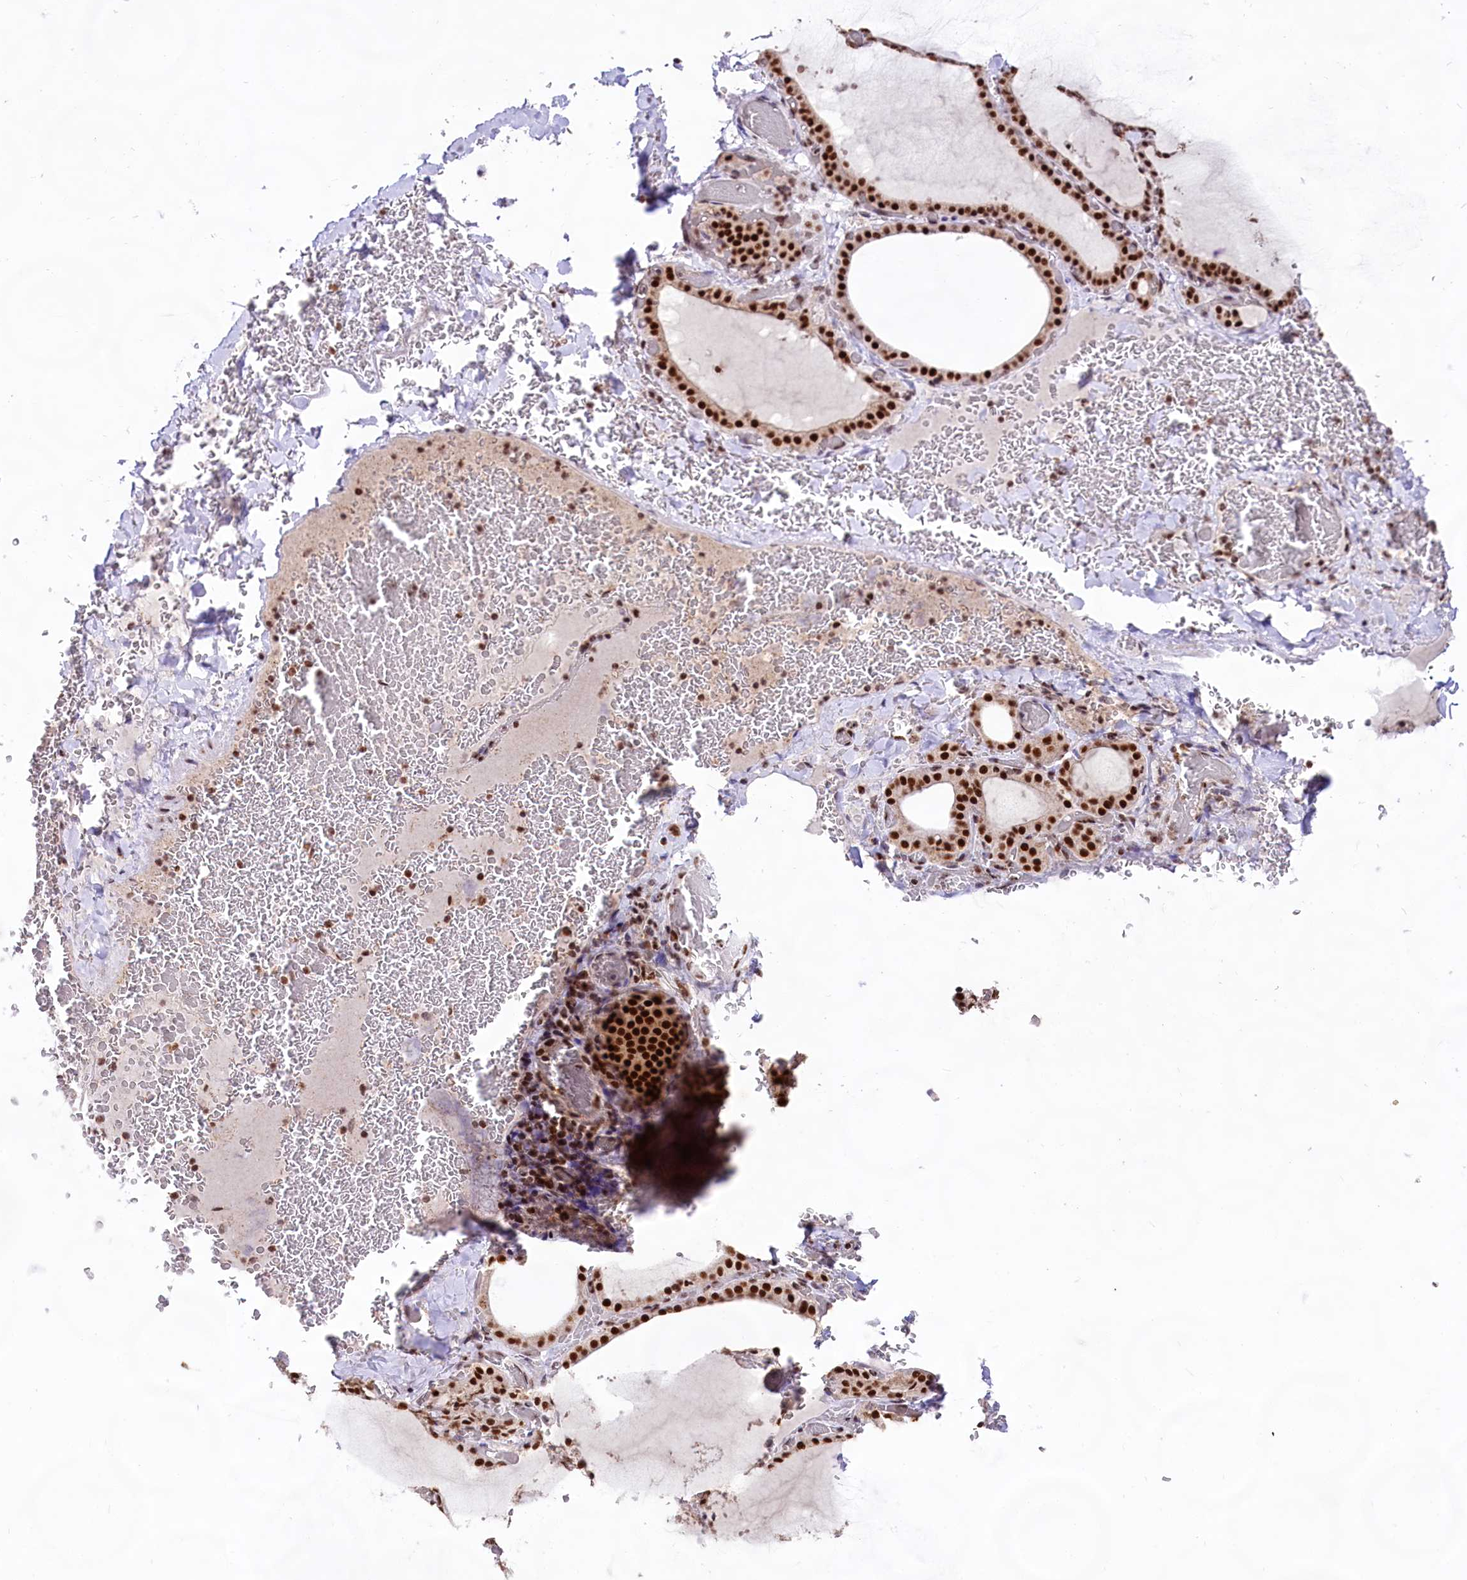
{"staining": {"intensity": "strong", "quantity": ">75%", "location": "nuclear"}, "tissue": "thyroid gland", "cell_type": "Glandular cells", "image_type": "normal", "snomed": [{"axis": "morphology", "description": "Normal tissue, NOS"}, {"axis": "topography", "description": "Thyroid gland"}], "caption": "Strong nuclear expression for a protein is present in about >75% of glandular cells of benign thyroid gland using IHC.", "gene": "HIRA", "patient": {"sex": "female", "age": 39}}